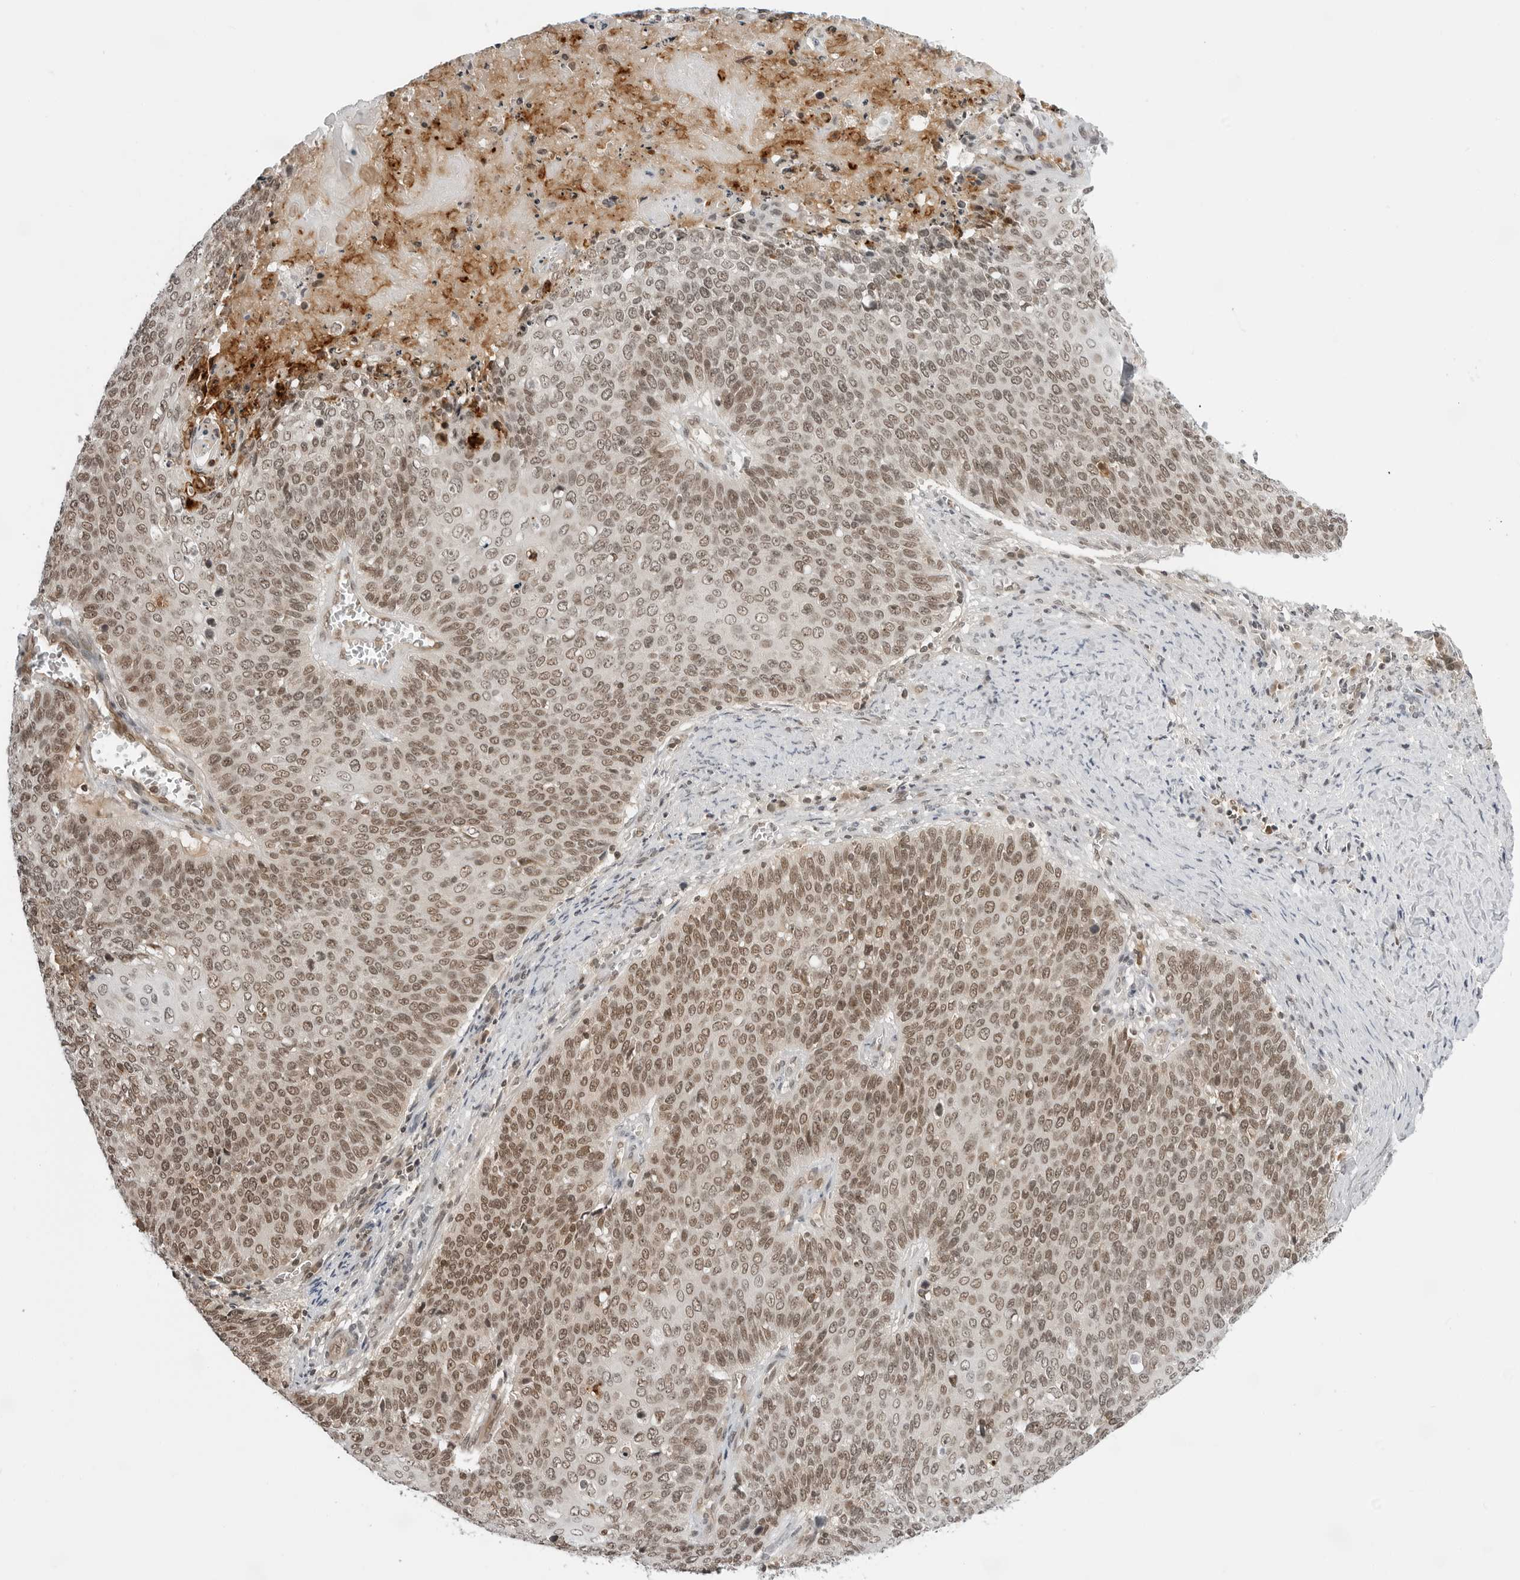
{"staining": {"intensity": "moderate", "quantity": ">75%", "location": "nuclear"}, "tissue": "cervical cancer", "cell_type": "Tumor cells", "image_type": "cancer", "snomed": [{"axis": "morphology", "description": "Squamous cell carcinoma, NOS"}, {"axis": "topography", "description": "Cervix"}], "caption": "Protein staining of cervical cancer tissue reveals moderate nuclear expression in about >75% of tumor cells.", "gene": "C8orf33", "patient": {"sex": "female", "age": 39}}